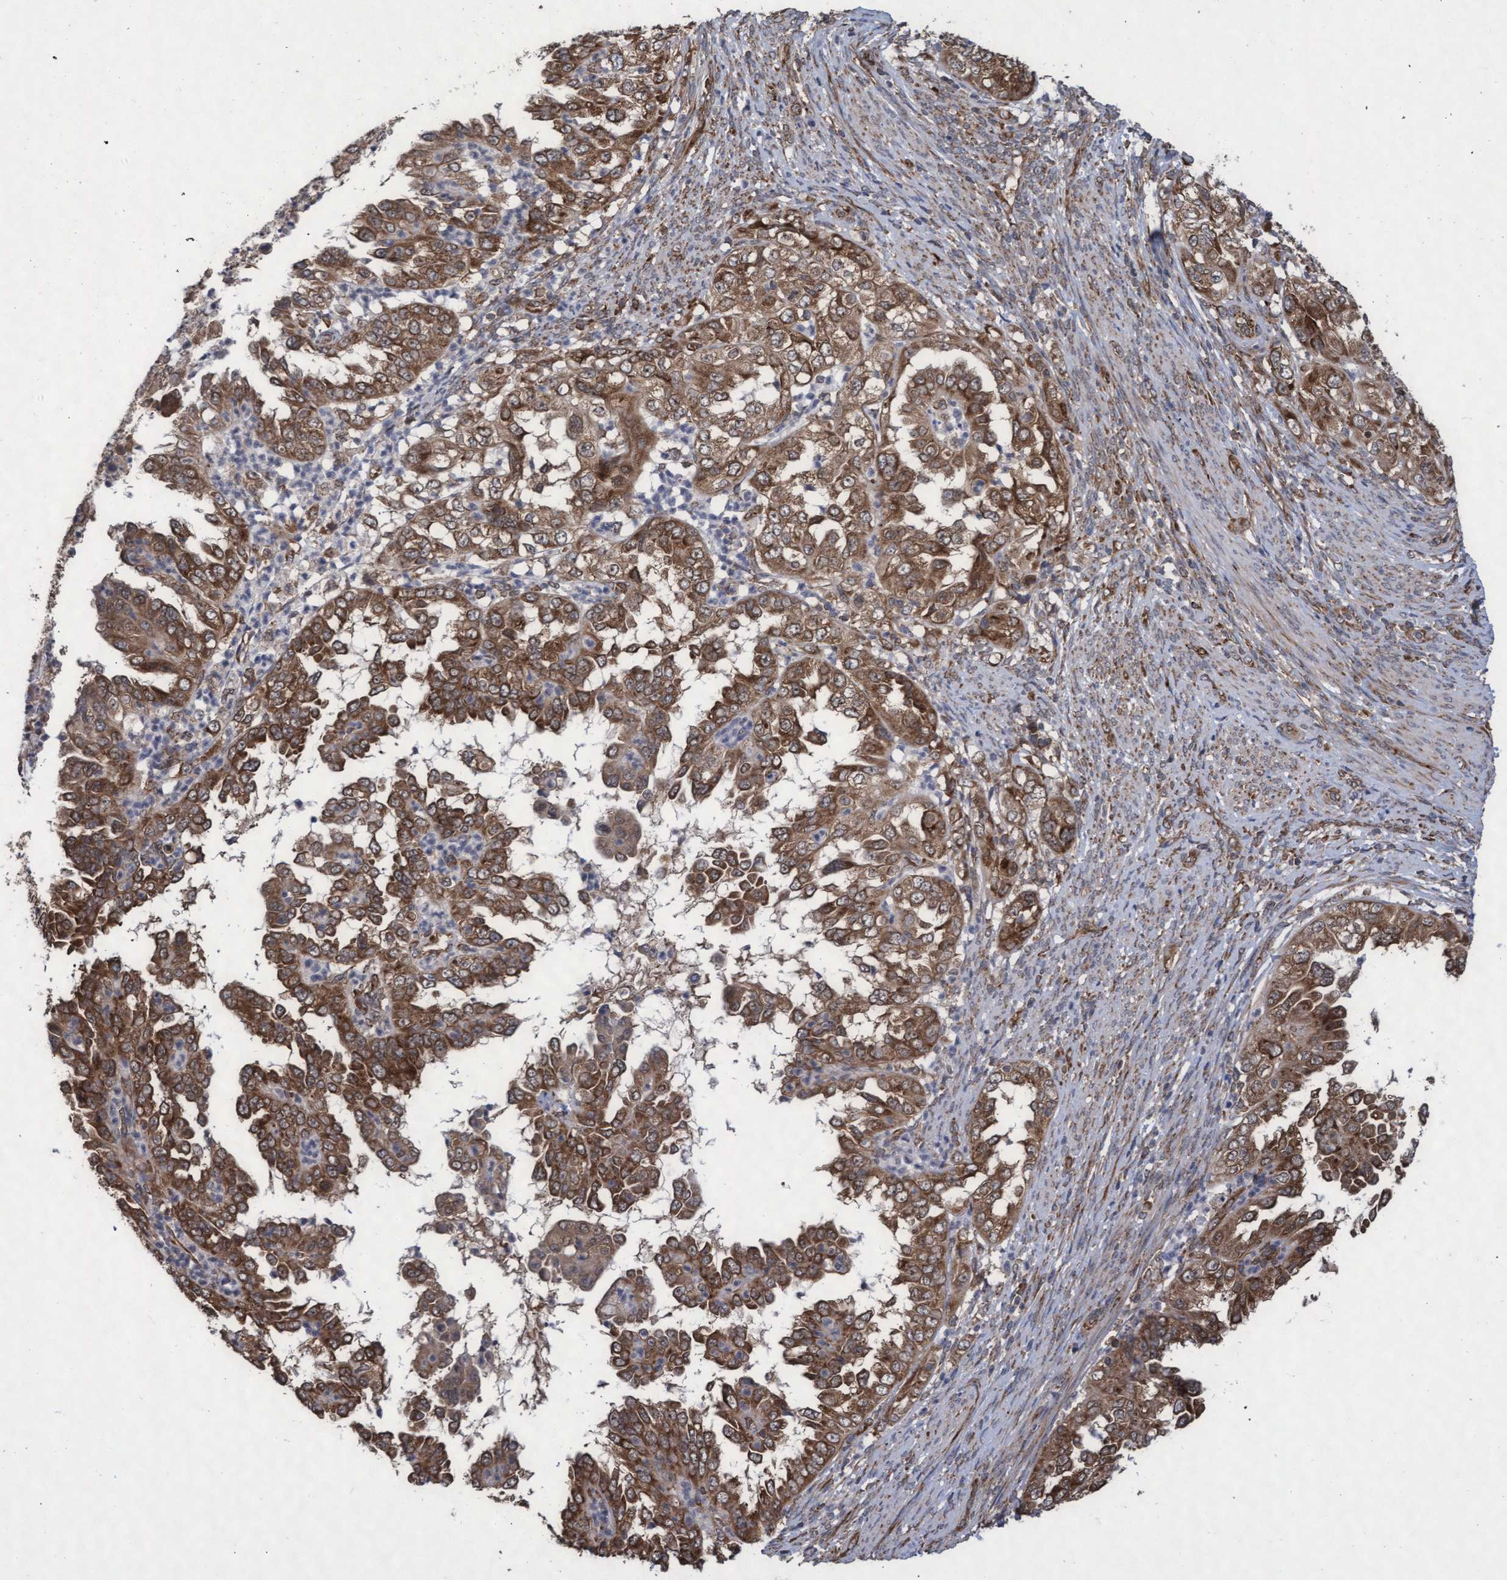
{"staining": {"intensity": "strong", "quantity": ">75%", "location": "cytoplasmic/membranous"}, "tissue": "endometrial cancer", "cell_type": "Tumor cells", "image_type": "cancer", "snomed": [{"axis": "morphology", "description": "Adenocarcinoma, NOS"}, {"axis": "topography", "description": "Endometrium"}], "caption": "There is high levels of strong cytoplasmic/membranous expression in tumor cells of adenocarcinoma (endometrial), as demonstrated by immunohistochemical staining (brown color).", "gene": "ABCF2", "patient": {"sex": "female", "age": 85}}